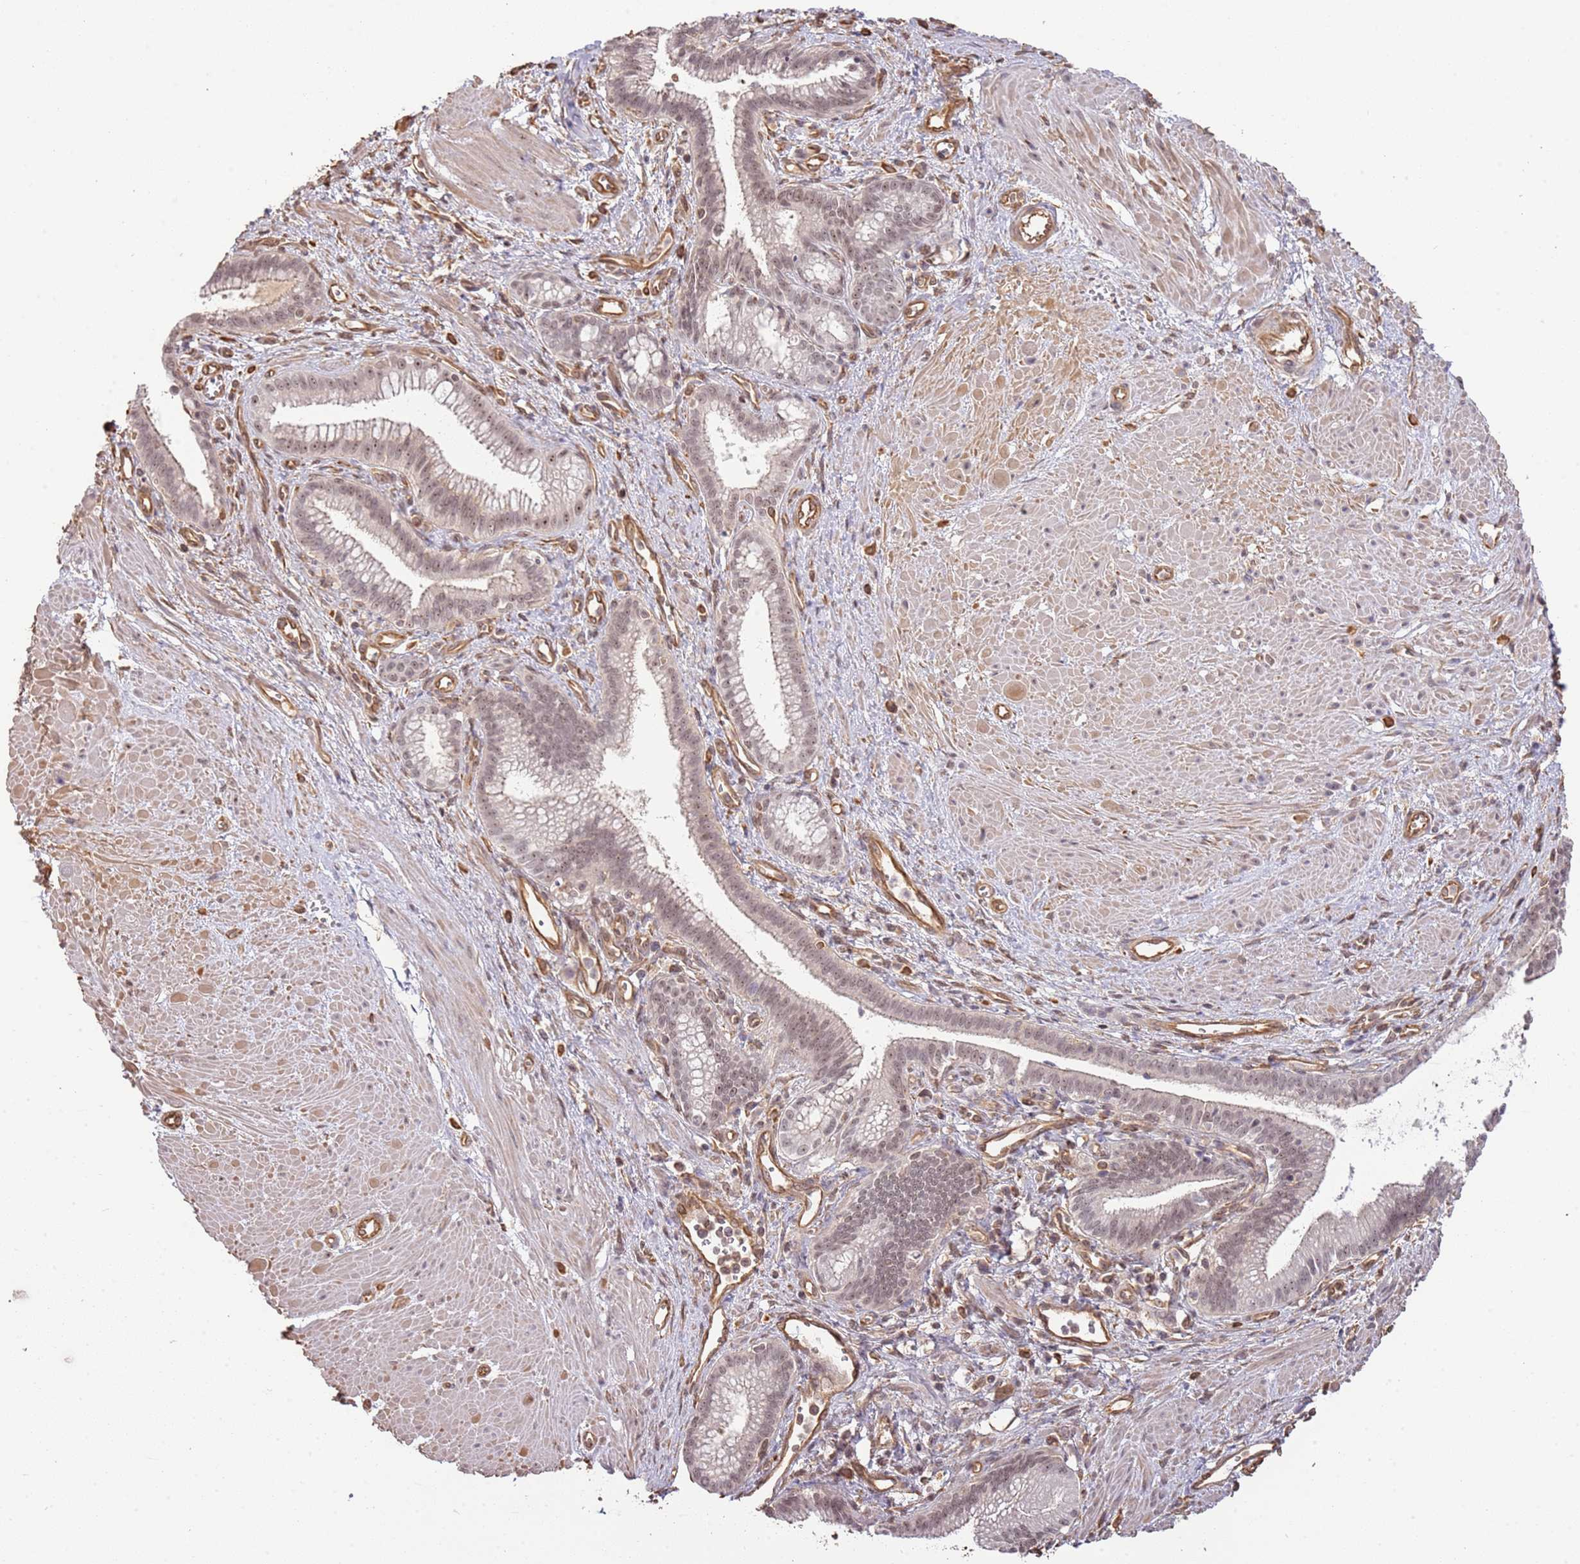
{"staining": {"intensity": "moderate", "quantity": ">75%", "location": "nuclear"}, "tissue": "pancreatic cancer", "cell_type": "Tumor cells", "image_type": "cancer", "snomed": [{"axis": "morphology", "description": "Adenocarcinoma, NOS"}, {"axis": "topography", "description": "Pancreas"}], "caption": "A brown stain labels moderate nuclear staining of a protein in human pancreatic adenocarcinoma tumor cells. The protein of interest is stained brown, and the nuclei are stained in blue (DAB (3,3'-diaminobenzidine) IHC with brightfield microscopy, high magnification).", "gene": "SURF2", "patient": {"sex": "male", "age": 78}}